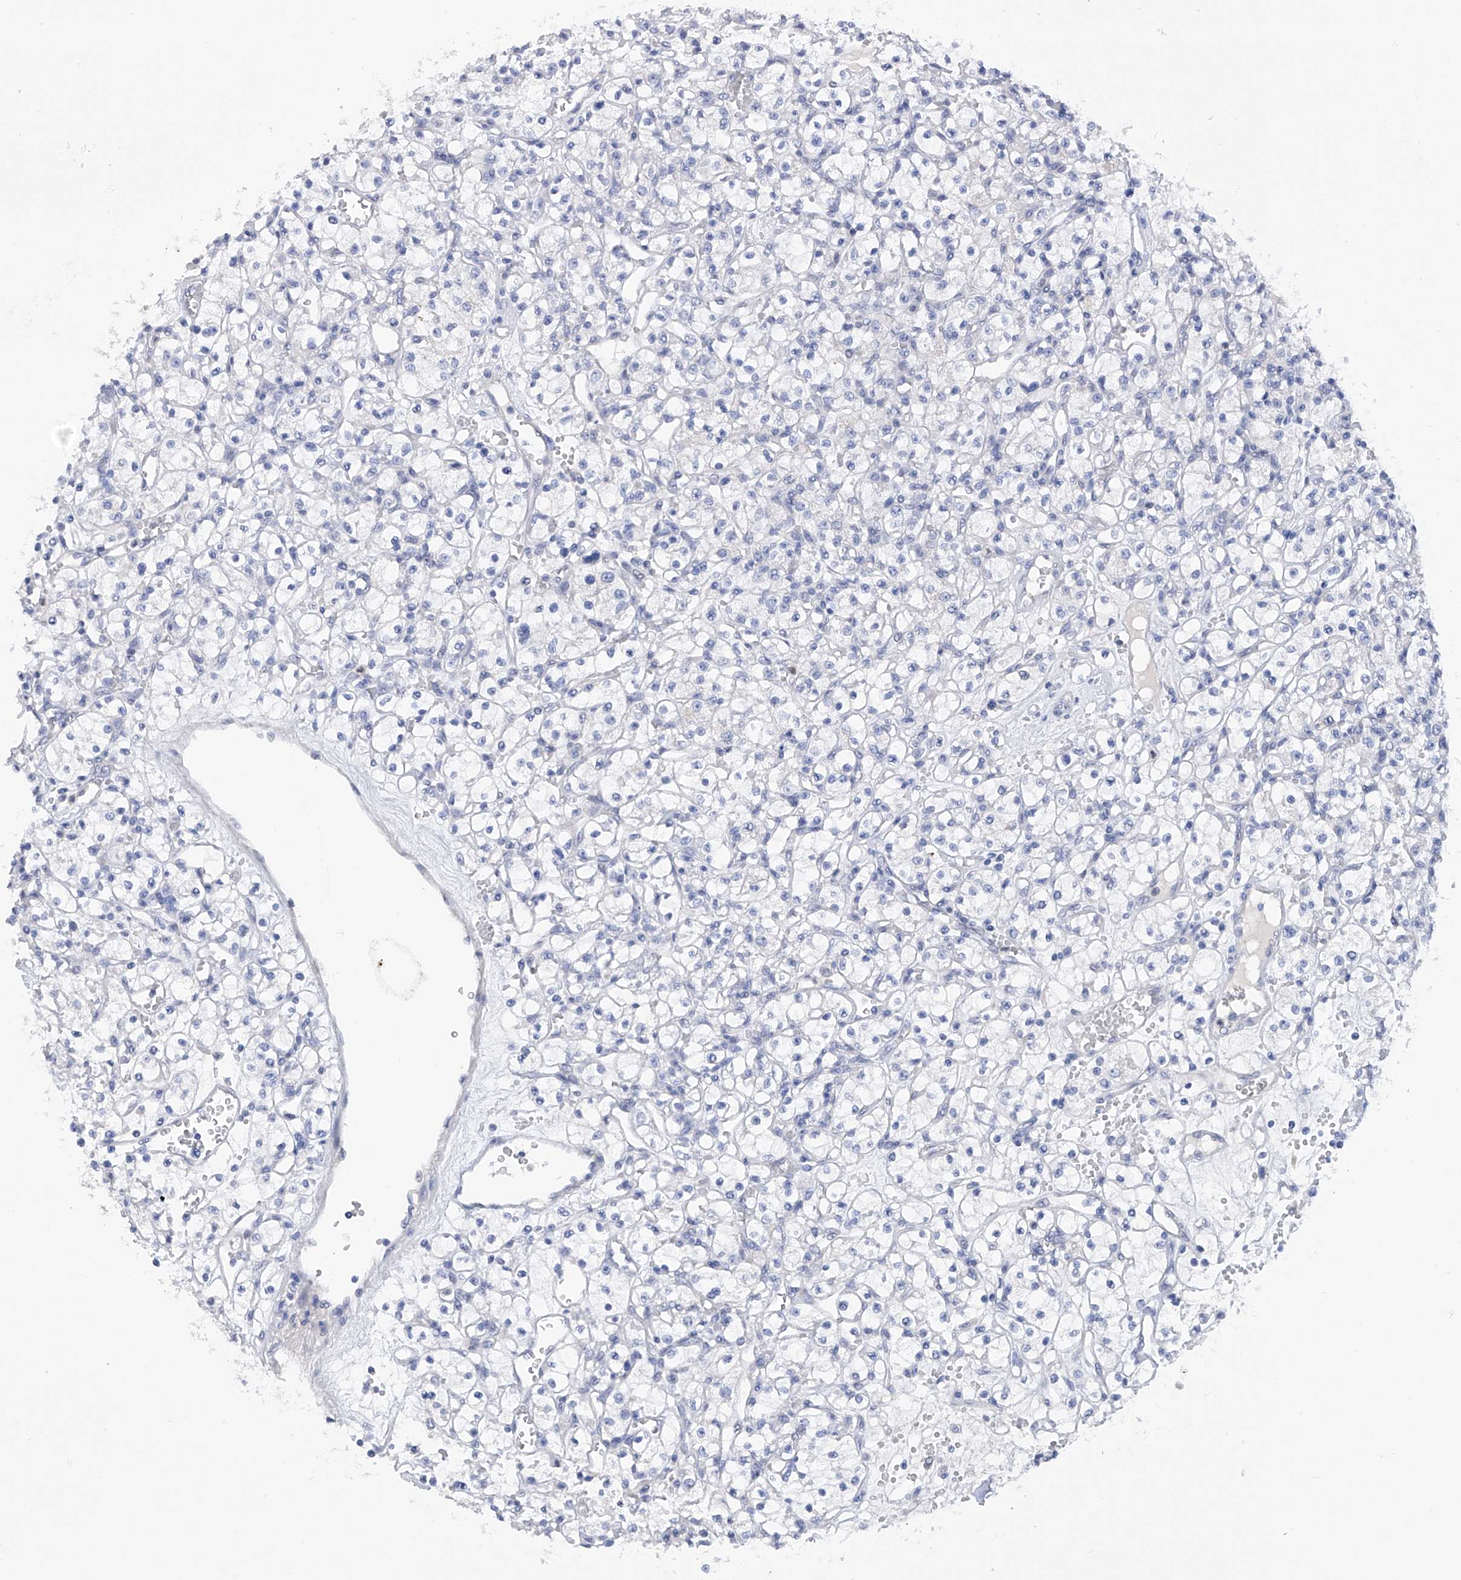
{"staining": {"intensity": "negative", "quantity": "none", "location": "none"}, "tissue": "renal cancer", "cell_type": "Tumor cells", "image_type": "cancer", "snomed": [{"axis": "morphology", "description": "Adenocarcinoma, NOS"}, {"axis": "topography", "description": "Kidney"}], "caption": "Human renal cancer (adenocarcinoma) stained for a protein using IHC reveals no staining in tumor cells.", "gene": "PHF20", "patient": {"sex": "female", "age": 59}}